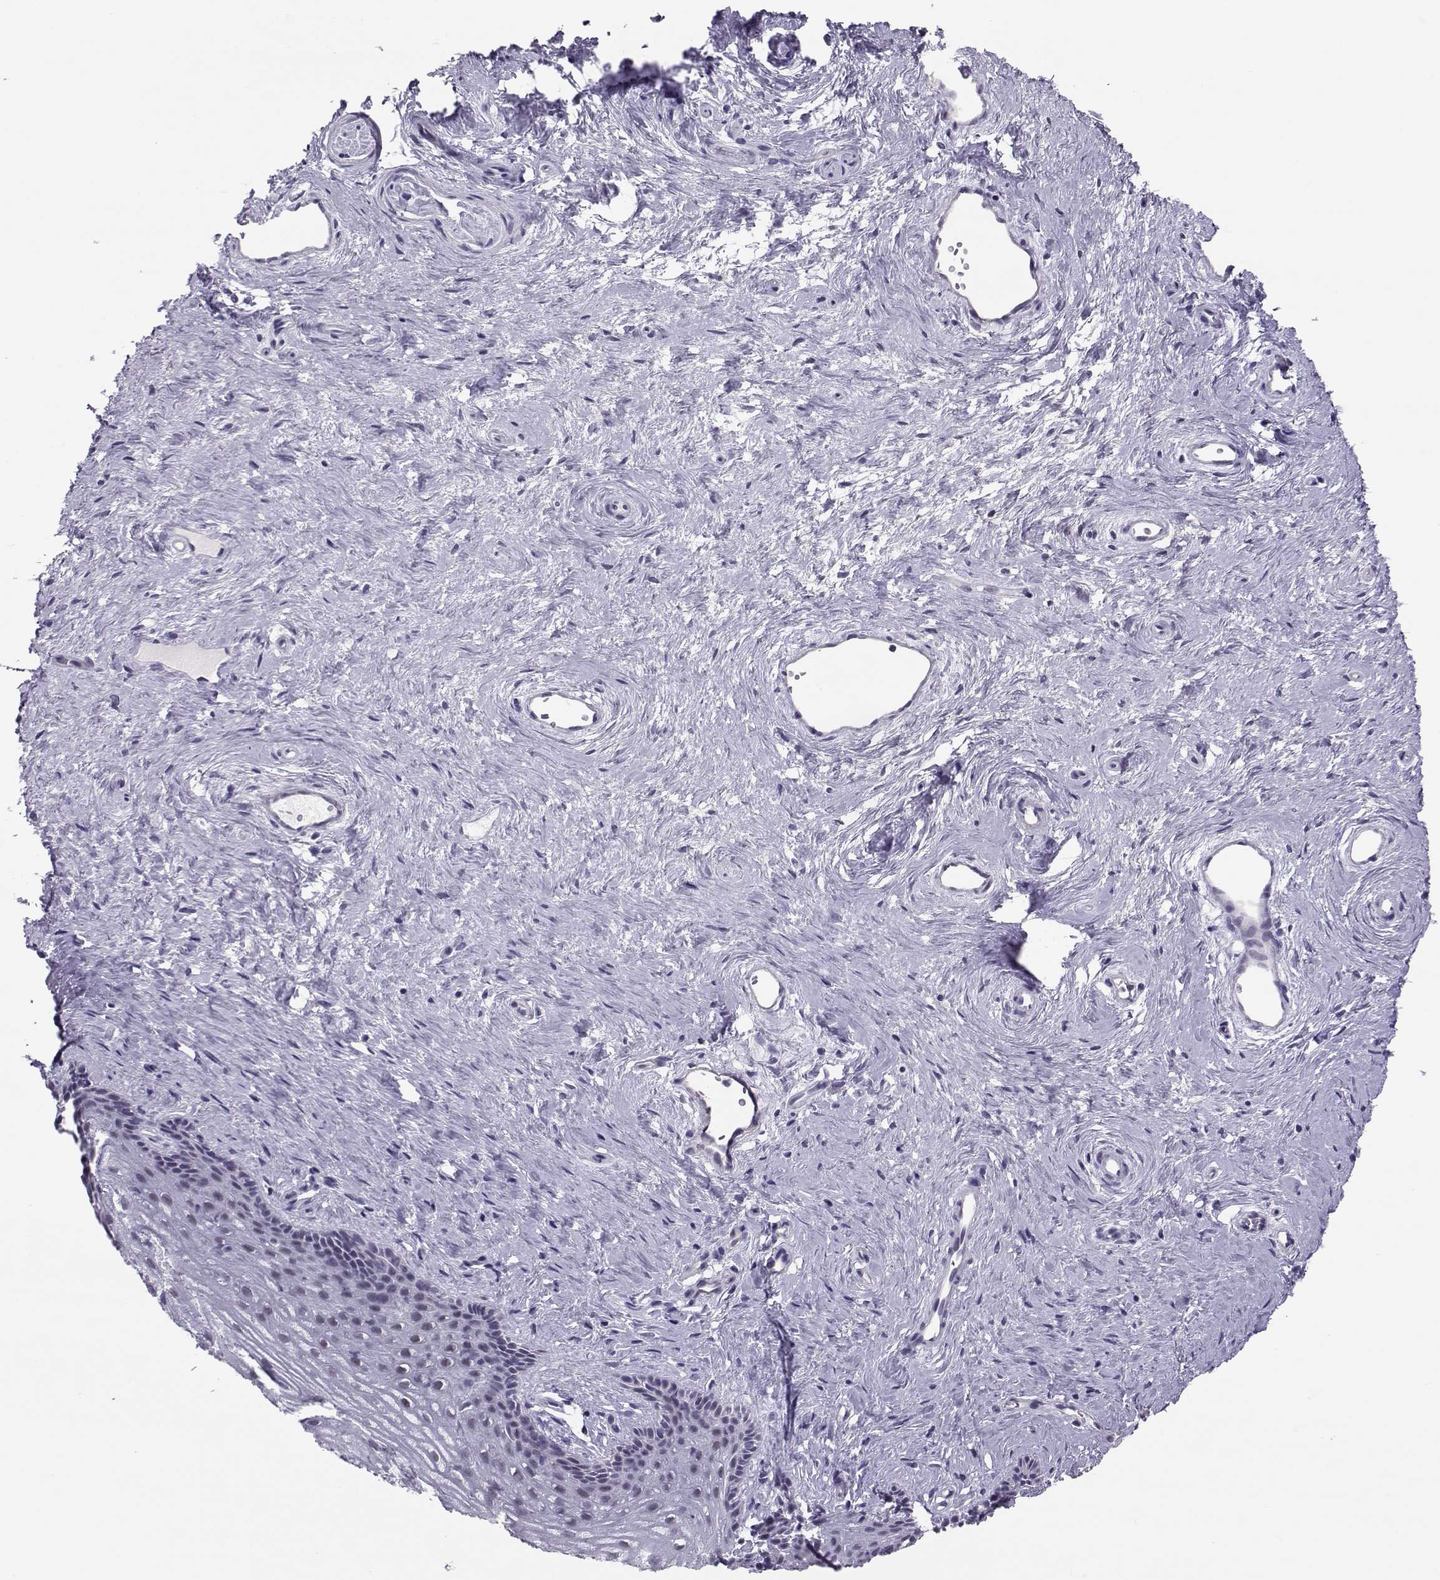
{"staining": {"intensity": "negative", "quantity": "none", "location": "none"}, "tissue": "vagina", "cell_type": "Squamous epithelial cells", "image_type": "normal", "snomed": [{"axis": "morphology", "description": "Normal tissue, NOS"}, {"axis": "topography", "description": "Vagina"}], "caption": "The micrograph reveals no significant staining in squamous epithelial cells of vagina.", "gene": "DNAAF1", "patient": {"sex": "female", "age": 45}}